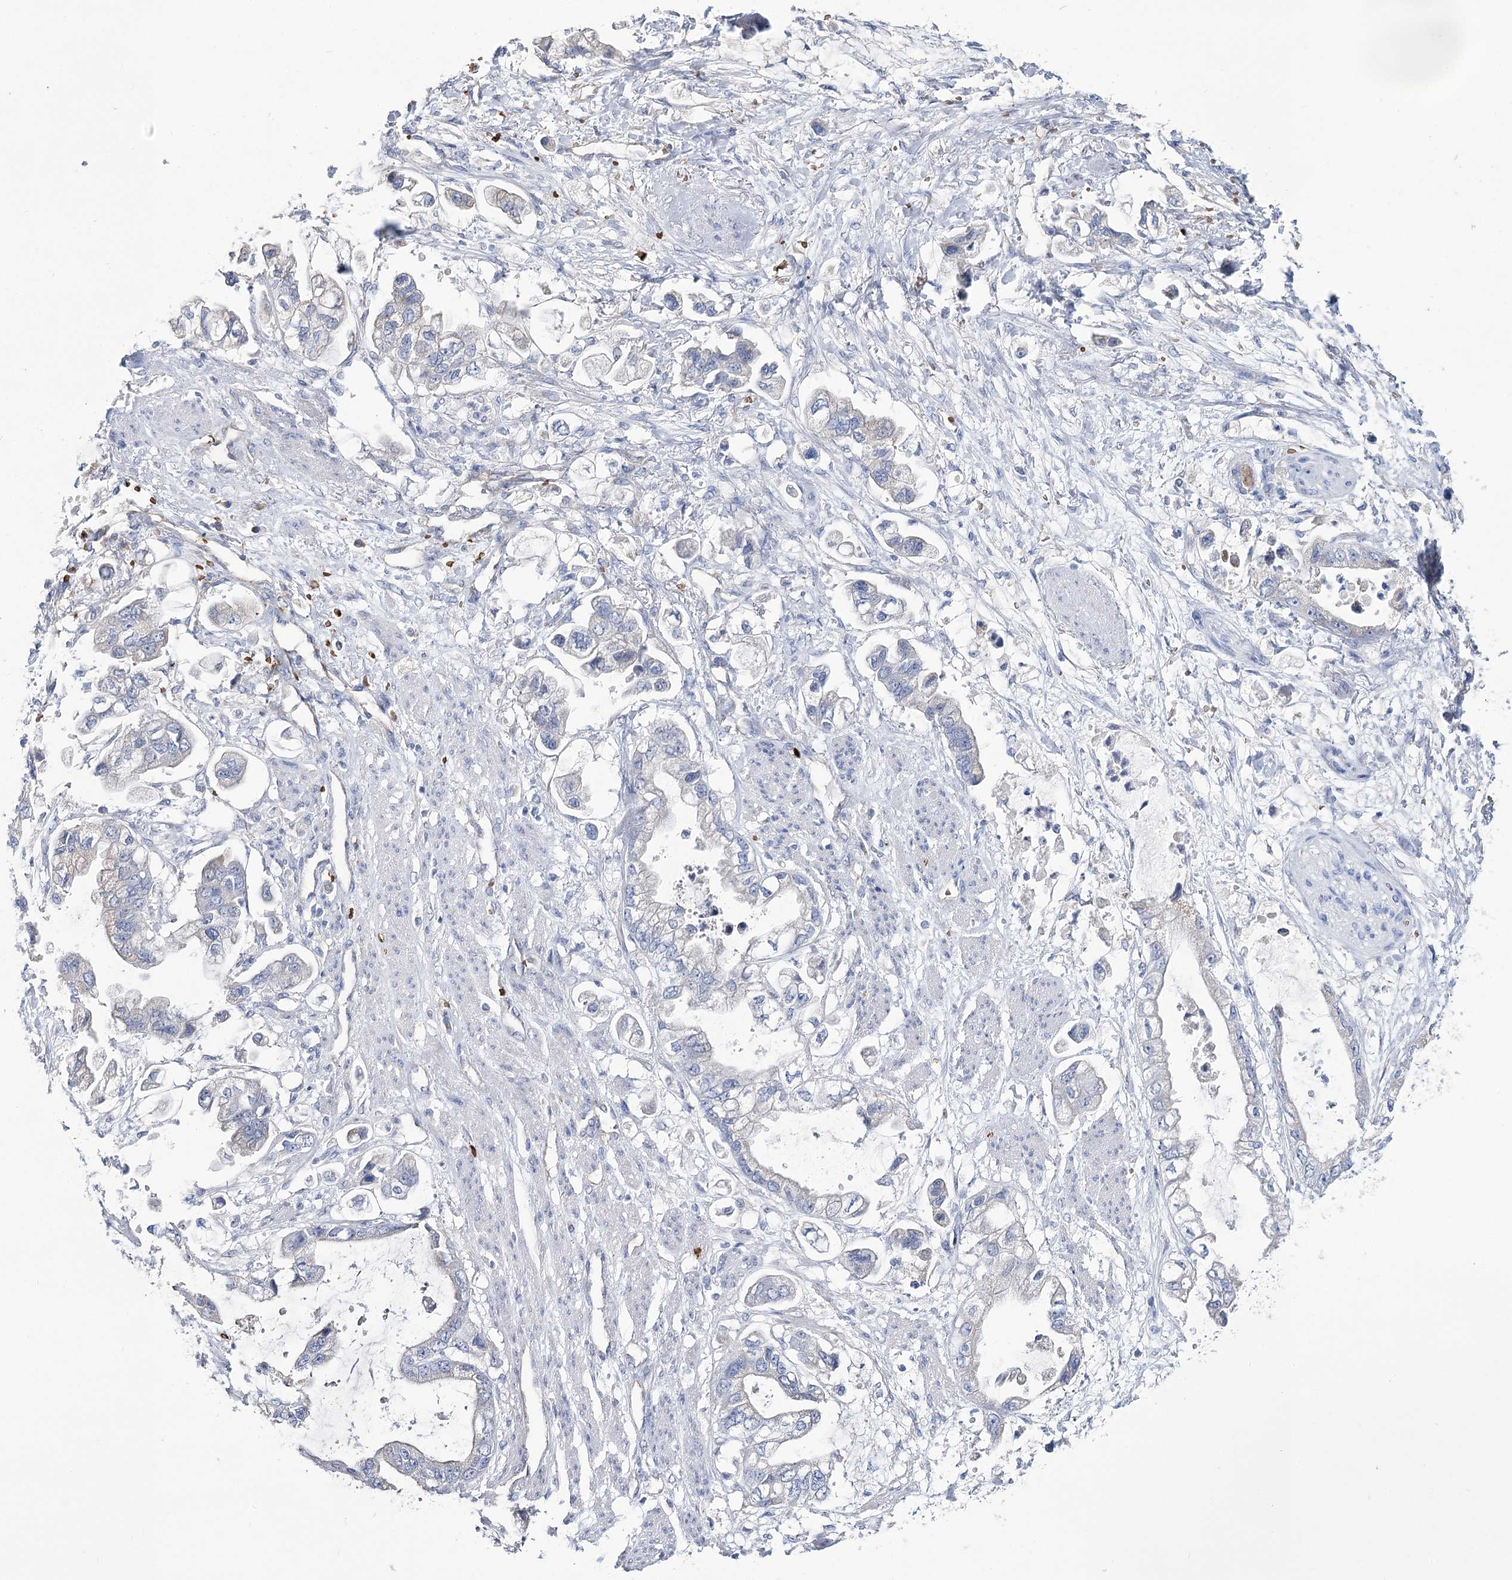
{"staining": {"intensity": "negative", "quantity": "none", "location": "none"}, "tissue": "stomach cancer", "cell_type": "Tumor cells", "image_type": "cancer", "snomed": [{"axis": "morphology", "description": "Adenocarcinoma, NOS"}, {"axis": "topography", "description": "Stomach"}], "caption": "Immunohistochemistry micrograph of neoplastic tissue: human stomach adenocarcinoma stained with DAB shows no significant protein positivity in tumor cells.", "gene": "GBF1", "patient": {"sex": "male", "age": 62}}